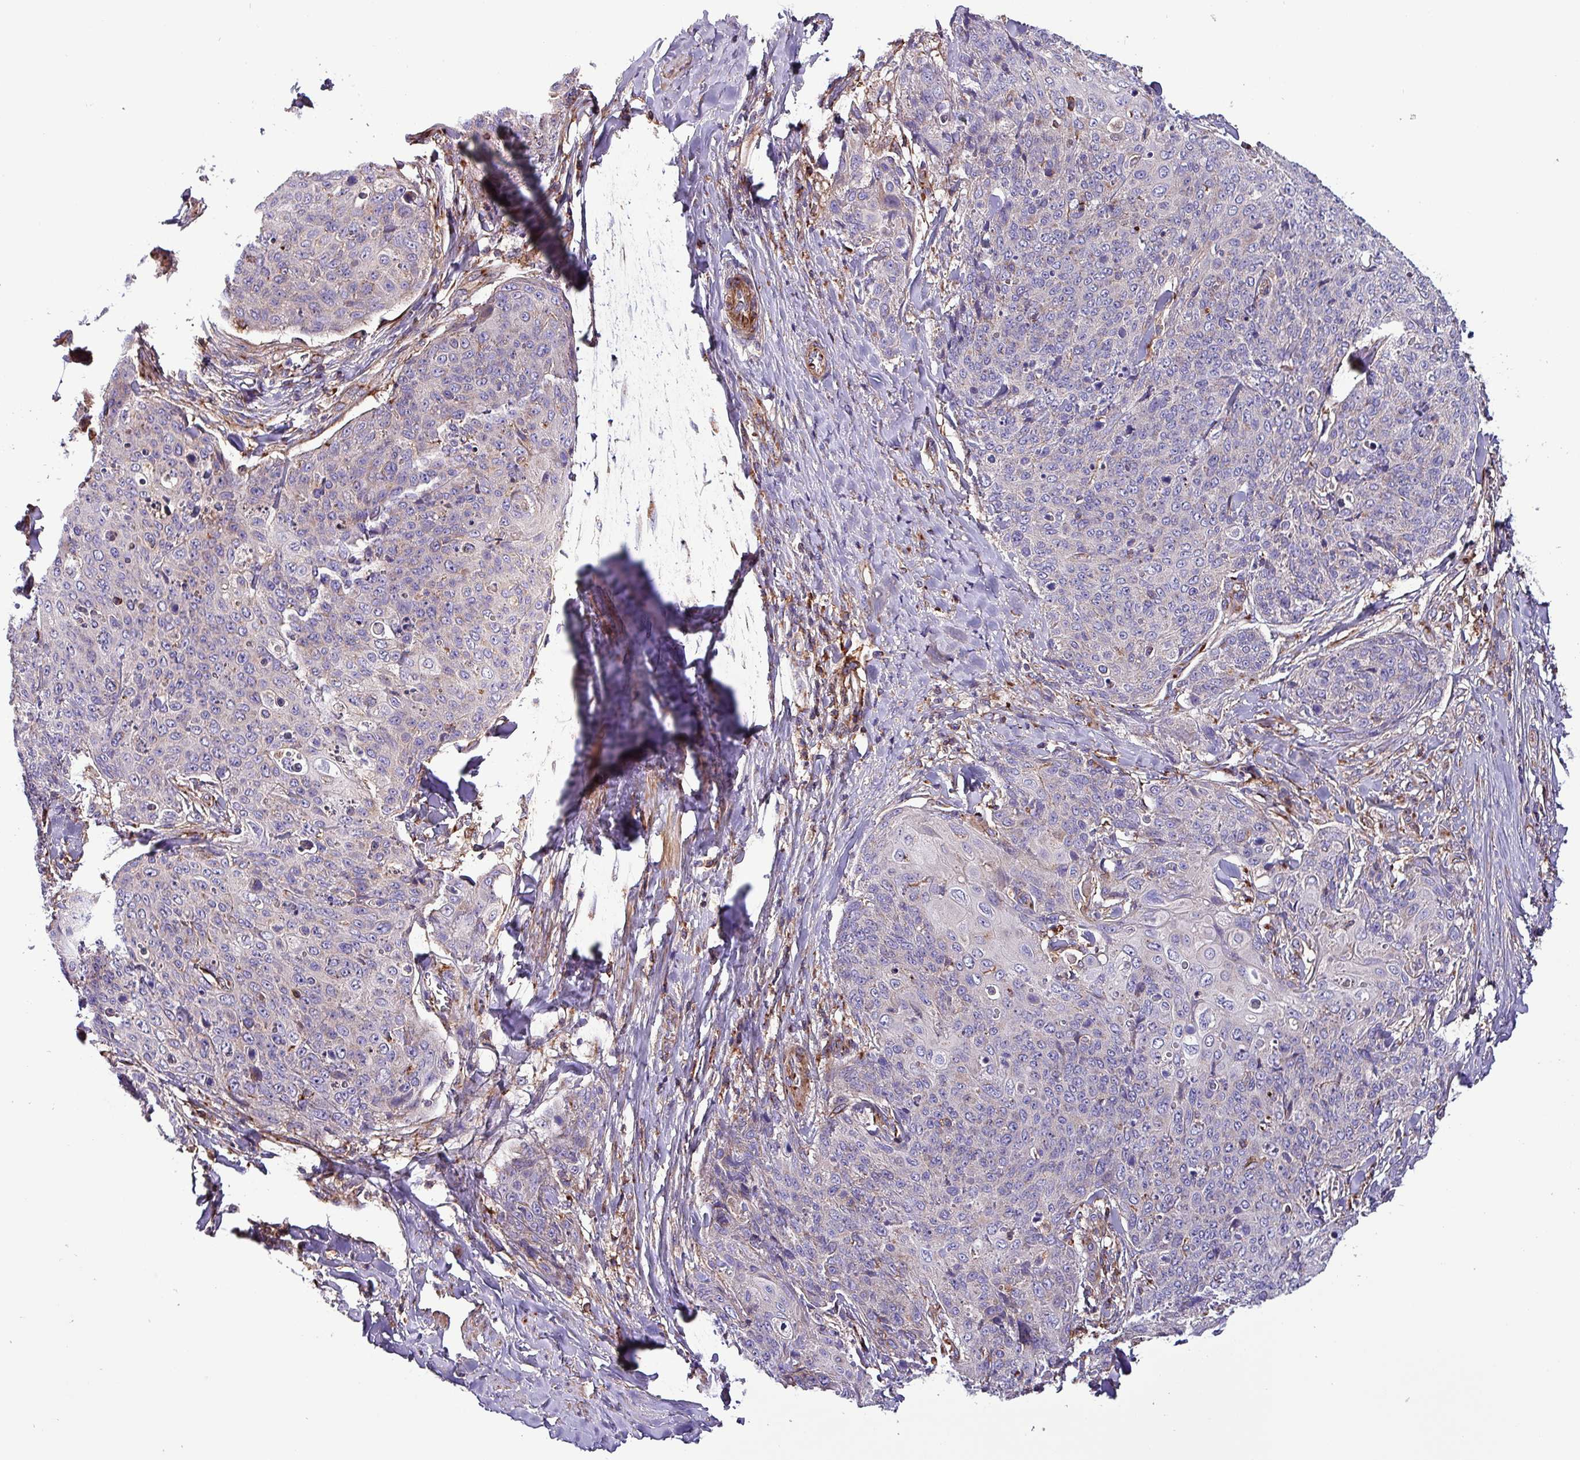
{"staining": {"intensity": "negative", "quantity": "none", "location": "none"}, "tissue": "skin cancer", "cell_type": "Tumor cells", "image_type": "cancer", "snomed": [{"axis": "morphology", "description": "Squamous cell carcinoma, NOS"}, {"axis": "topography", "description": "Skin"}, {"axis": "topography", "description": "Vulva"}], "caption": "A micrograph of skin squamous cell carcinoma stained for a protein demonstrates no brown staining in tumor cells.", "gene": "VAMP4", "patient": {"sex": "female", "age": 85}}